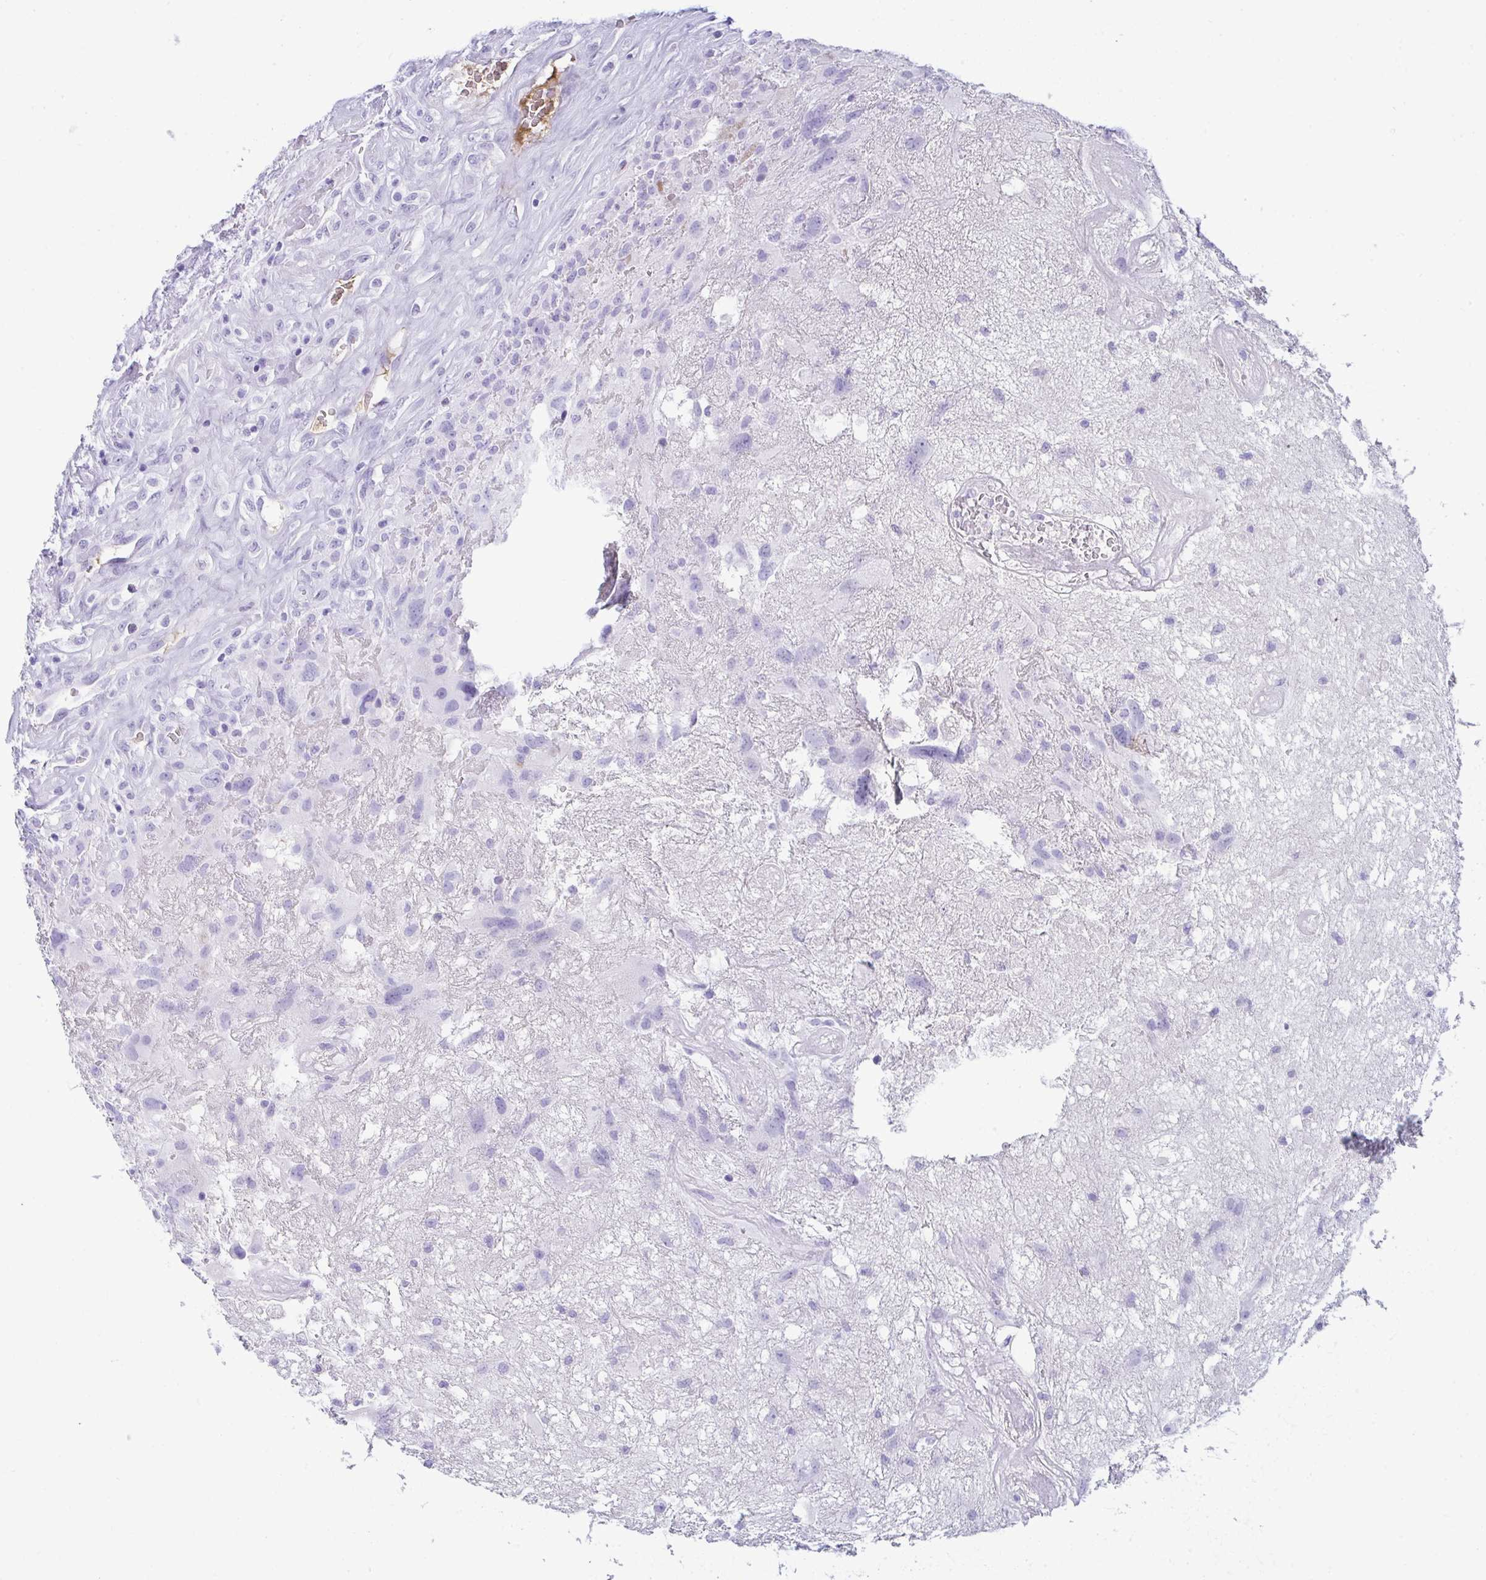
{"staining": {"intensity": "negative", "quantity": "none", "location": "none"}, "tissue": "glioma", "cell_type": "Tumor cells", "image_type": "cancer", "snomed": [{"axis": "morphology", "description": "Glioma, malignant, High grade"}, {"axis": "topography", "description": "Brain"}], "caption": "A histopathology image of human high-grade glioma (malignant) is negative for staining in tumor cells.", "gene": "JCHAIN", "patient": {"sex": "male", "age": 46}}